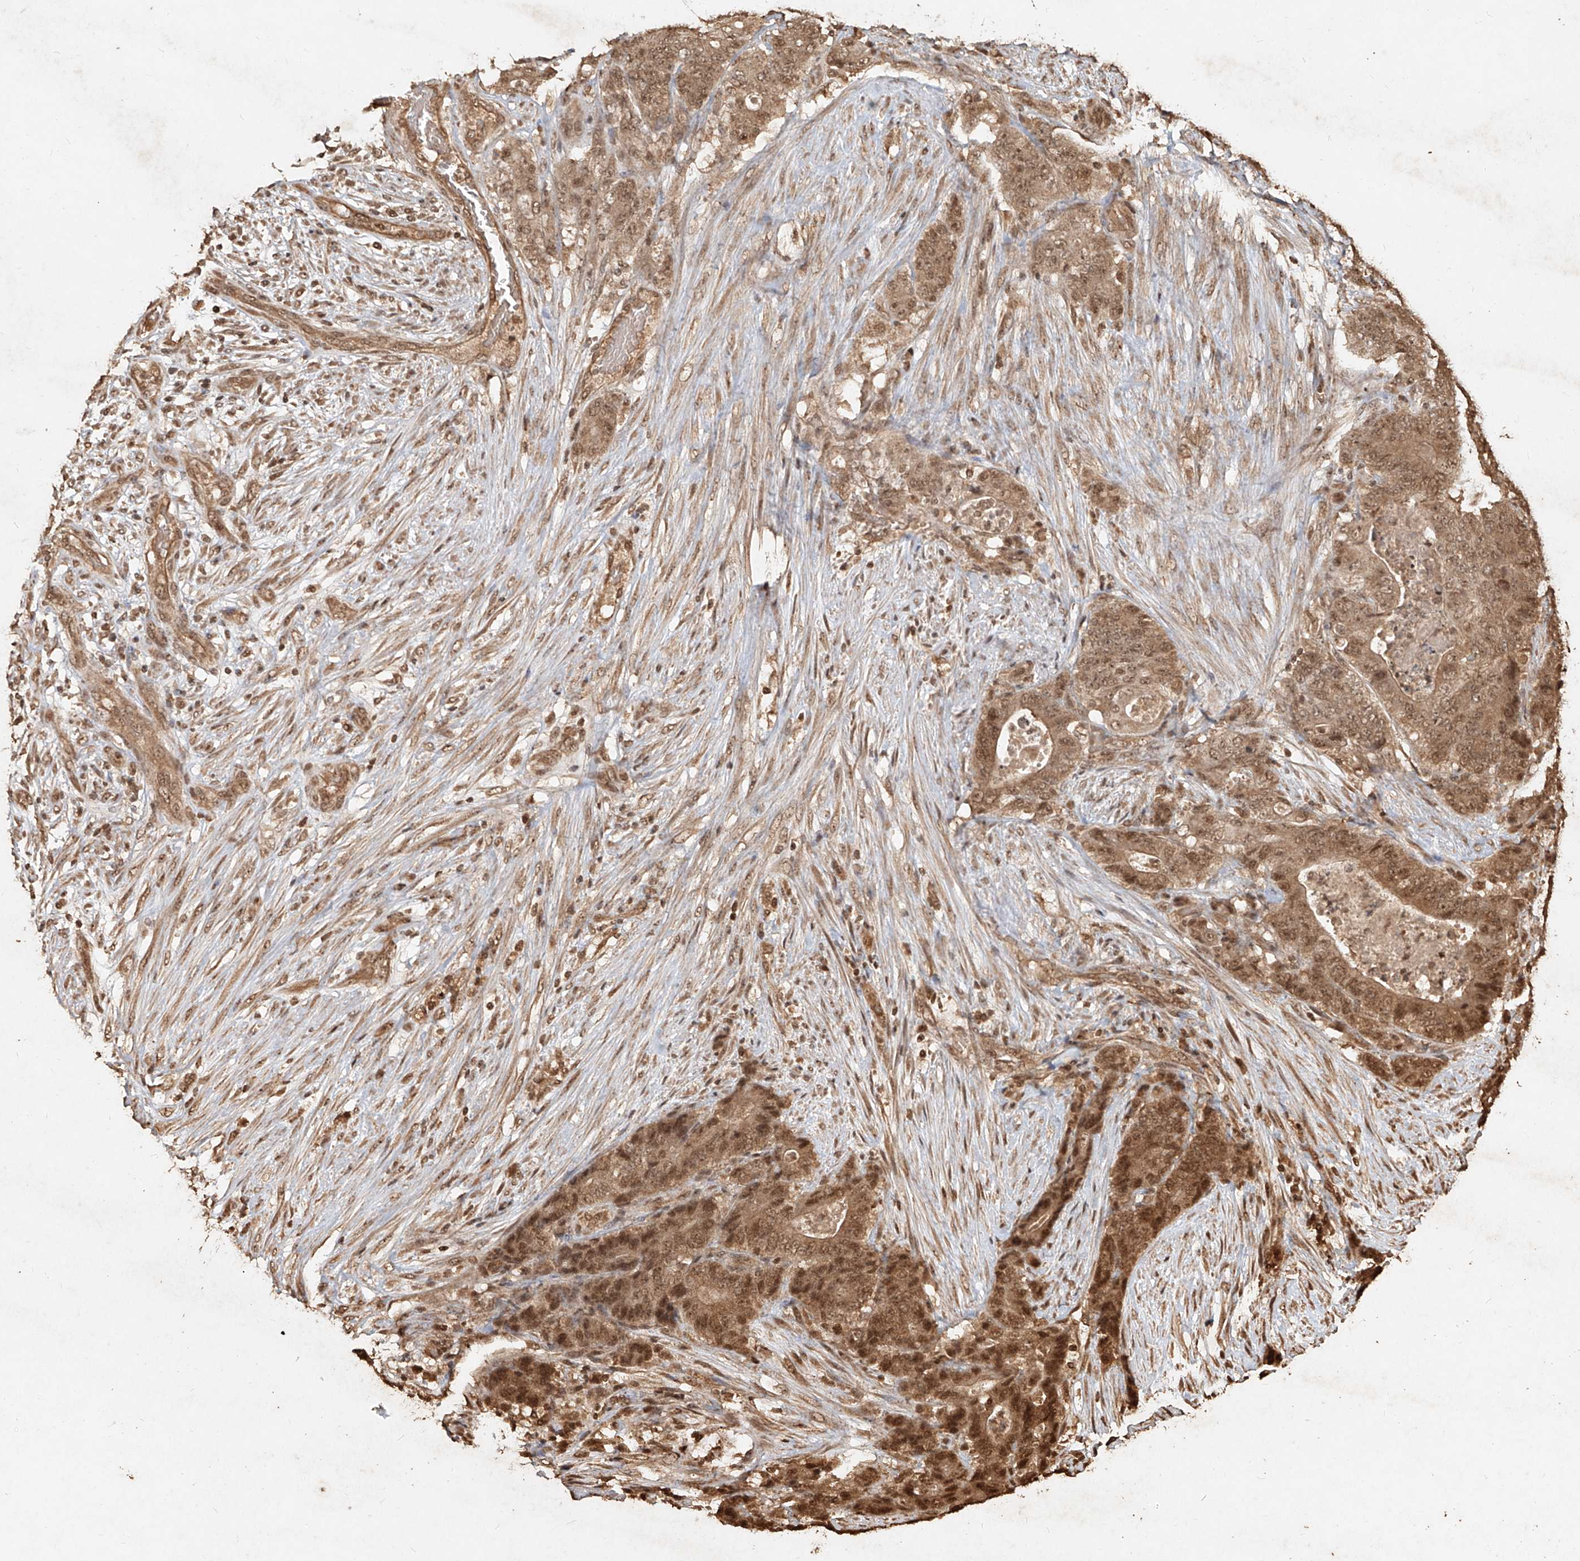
{"staining": {"intensity": "moderate", "quantity": ">75%", "location": "cytoplasmic/membranous,nuclear"}, "tissue": "stomach cancer", "cell_type": "Tumor cells", "image_type": "cancer", "snomed": [{"axis": "morphology", "description": "Adenocarcinoma, NOS"}, {"axis": "topography", "description": "Stomach"}], "caption": "Immunohistochemical staining of stomach cancer (adenocarcinoma) displays moderate cytoplasmic/membranous and nuclear protein expression in about >75% of tumor cells. The protein is shown in brown color, while the nuclei are stained blue.", "gene": "UBE2K", "patient": {"sex": "female", "age": 73}}